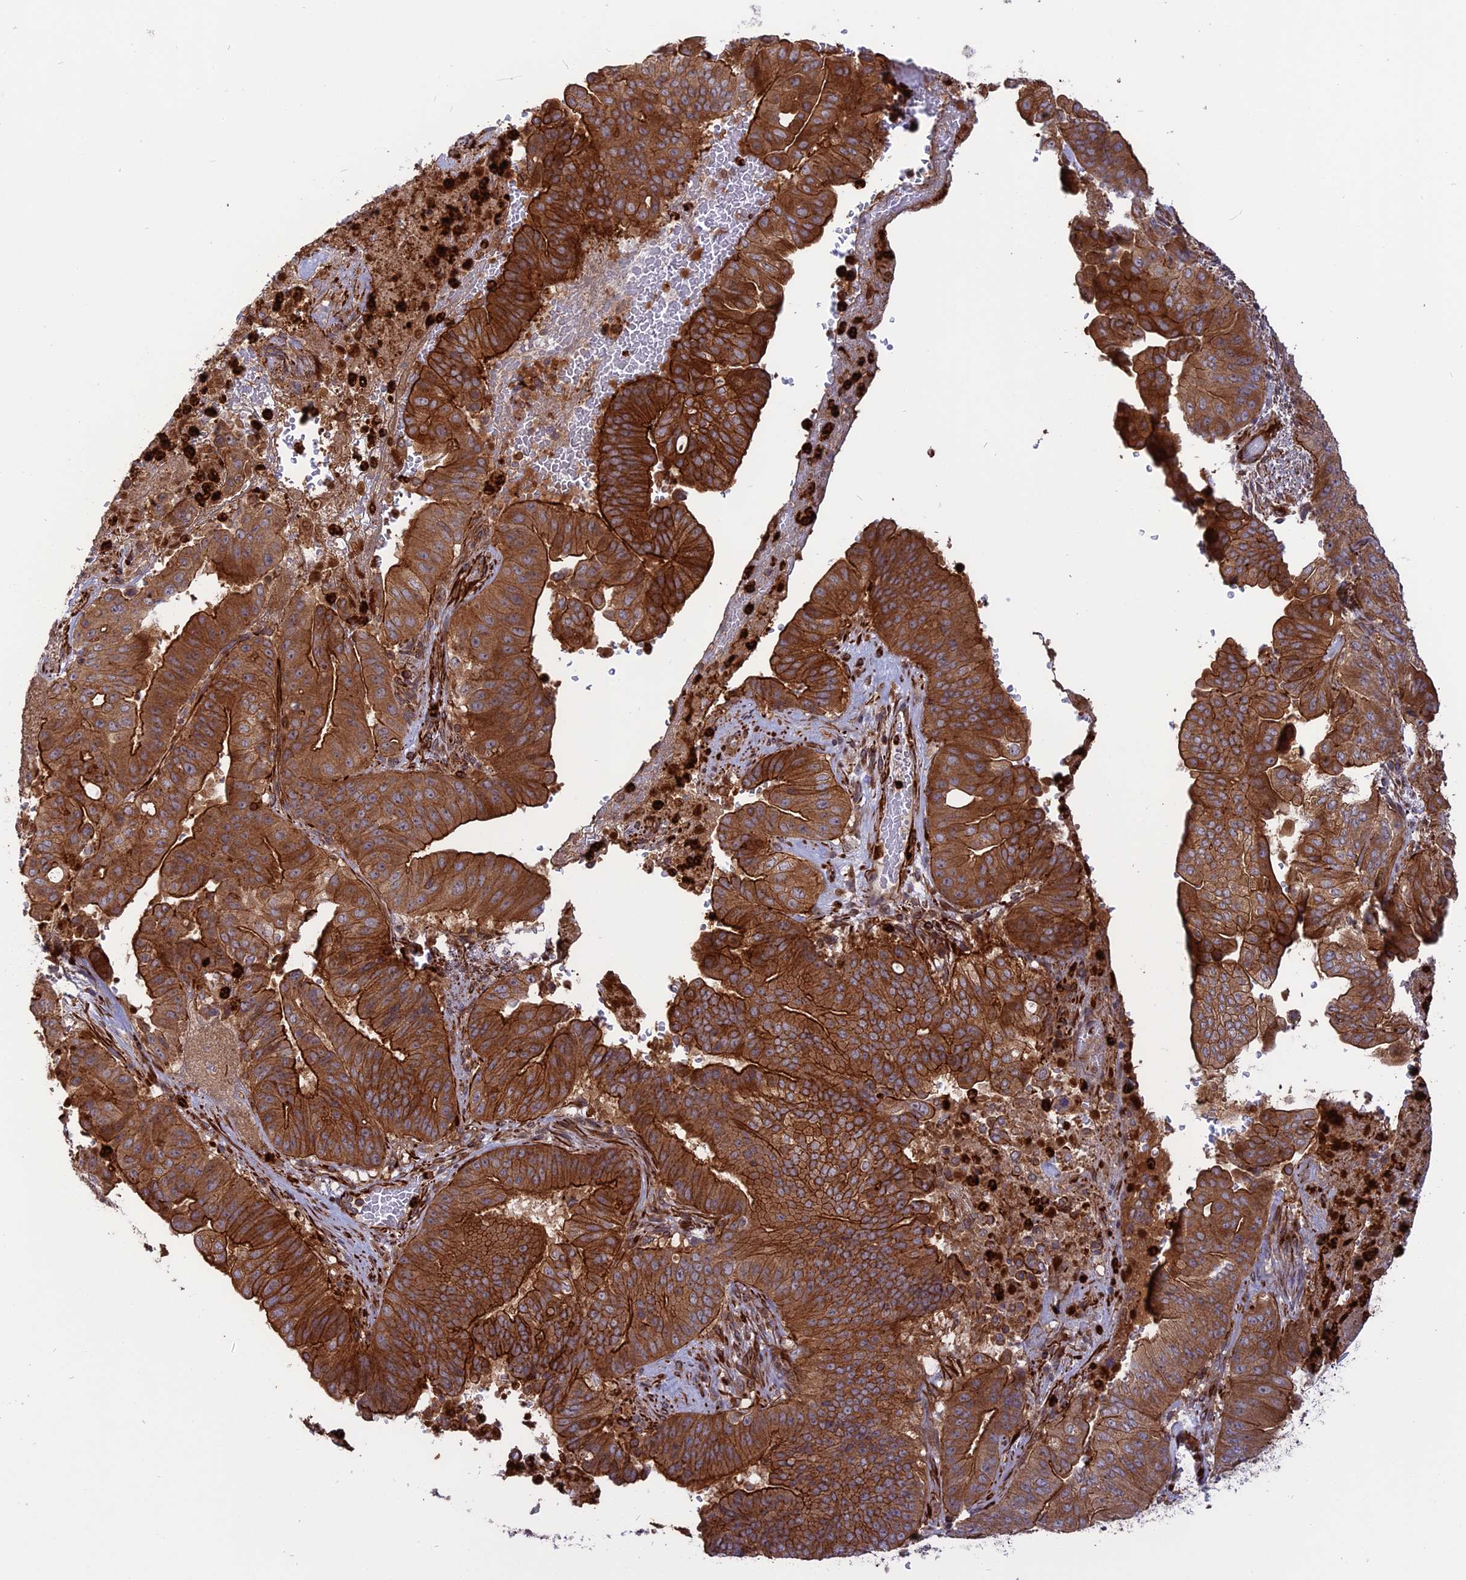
{"staining": {"intensity": "strong", "quantity": ">75%", "location": "cytoplasmic/membranous"}, "tissue": "pancreatic cancer", "cell_type": "Tumor cells", "image_type": "cancer", "snomed": [{"axis": "morphology", "description": "Adenocarcinoma, NOS"}, {"axis": "topography", "description": "Pancreas"}], "caption": "A high amount of strong cytoplasmic/membranous expression is seen in approximately >75% of tumor cells in pancreatic adenocarcinoma tissue. (DAB = brown stain, brightfield microscopy at high magnification).", "gene": "PHLDB3", "patient": {"sex": "female", "age": 77}}